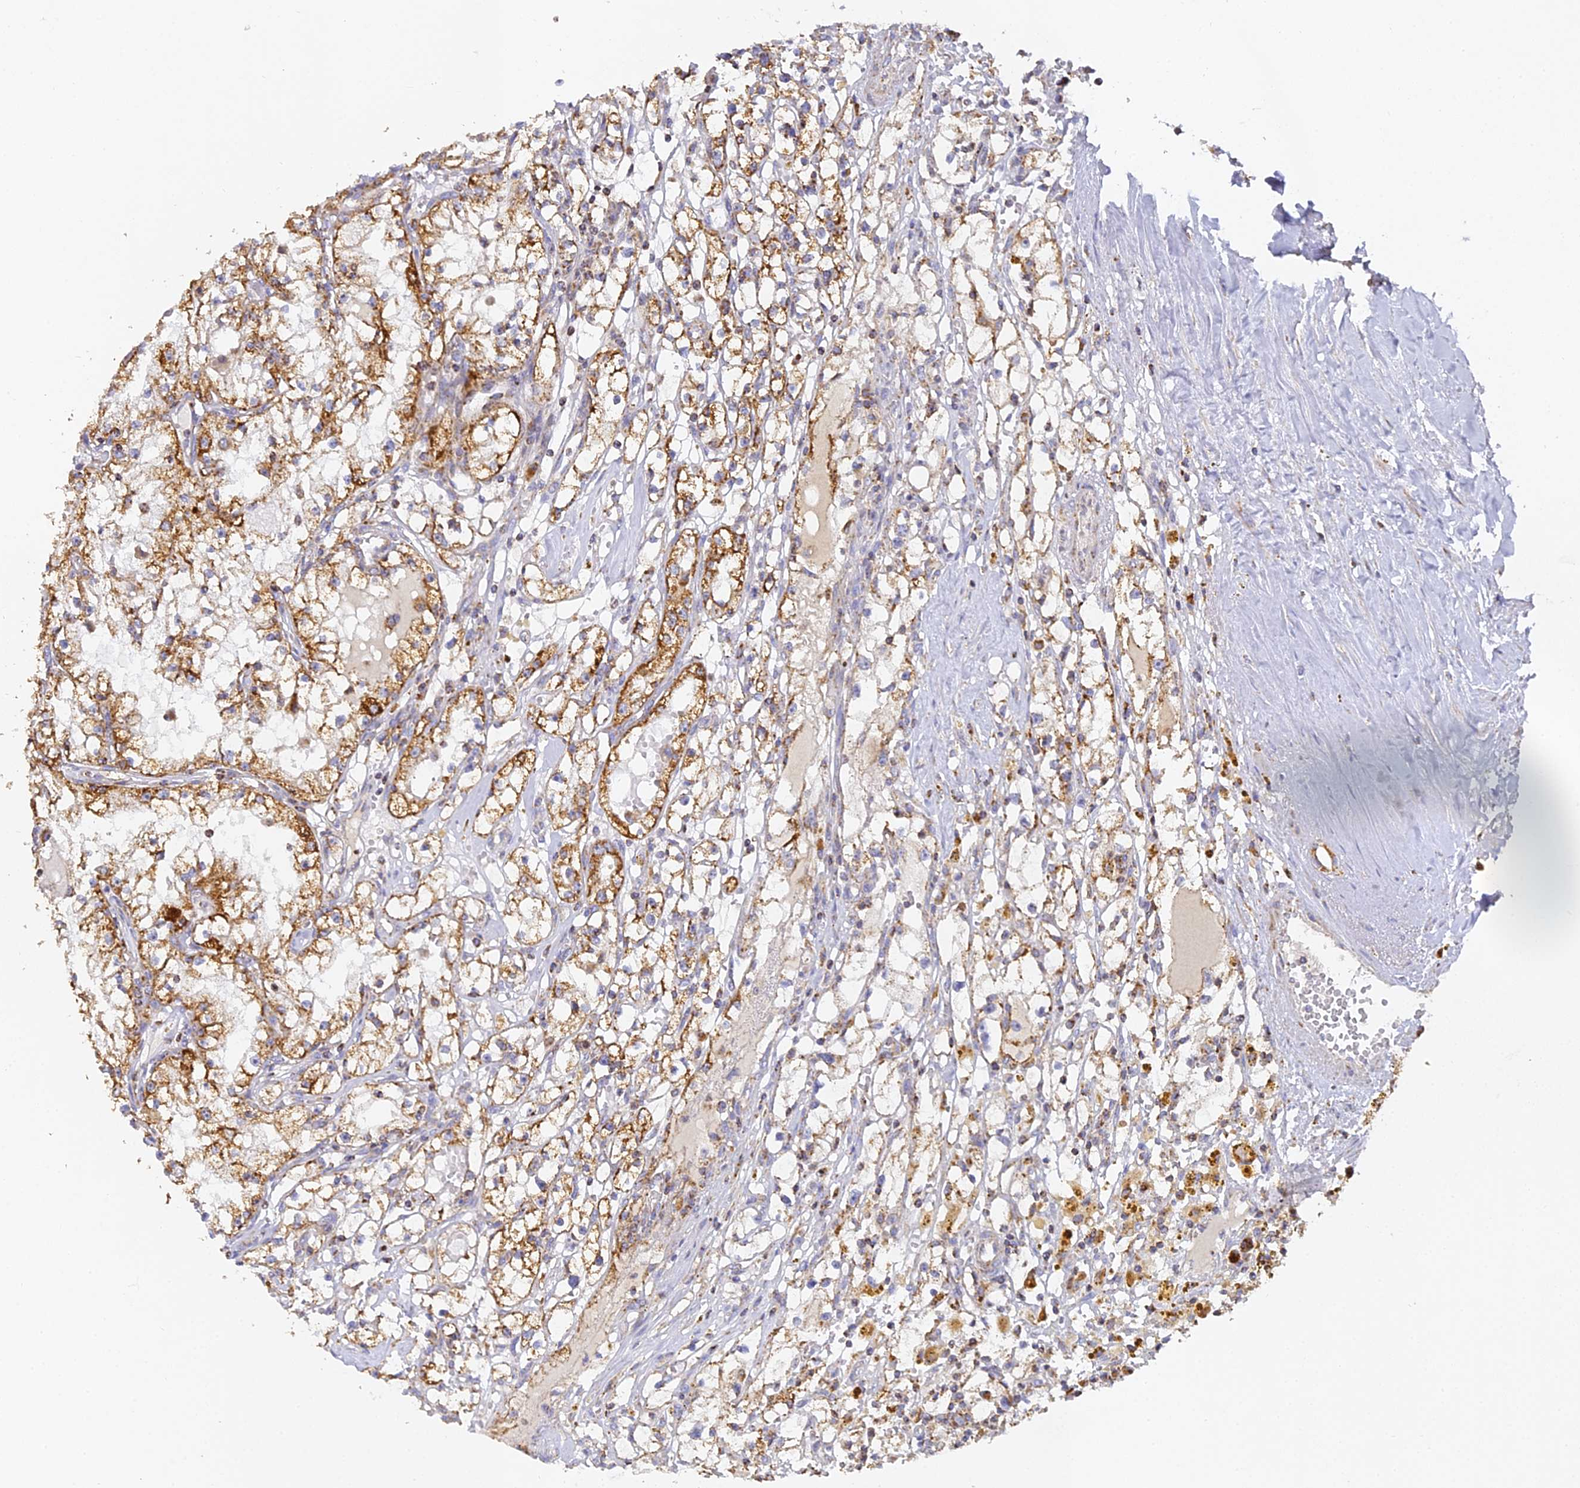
{"staining": {"intensity": "moderate", "quantity": ">75%", "location": "cytoplasmic/membranous"}, "tissue": "renal cancer", "cell_type": "Tumor cells", "image_type": "cancer", "snomed": [{"axis": "morphology", "description": "Adenocarcinoma, NOS"}, {"axis": "topography", "description": "Kidney"}], "caption": "This is an image of IHC staining of adenocarcinoma (renal), which shows moderate positivity in the cytoplasmic/membranous of tumor cells.", "gene": "DONSON", "patient": {"sex": "male", "age": 56}}